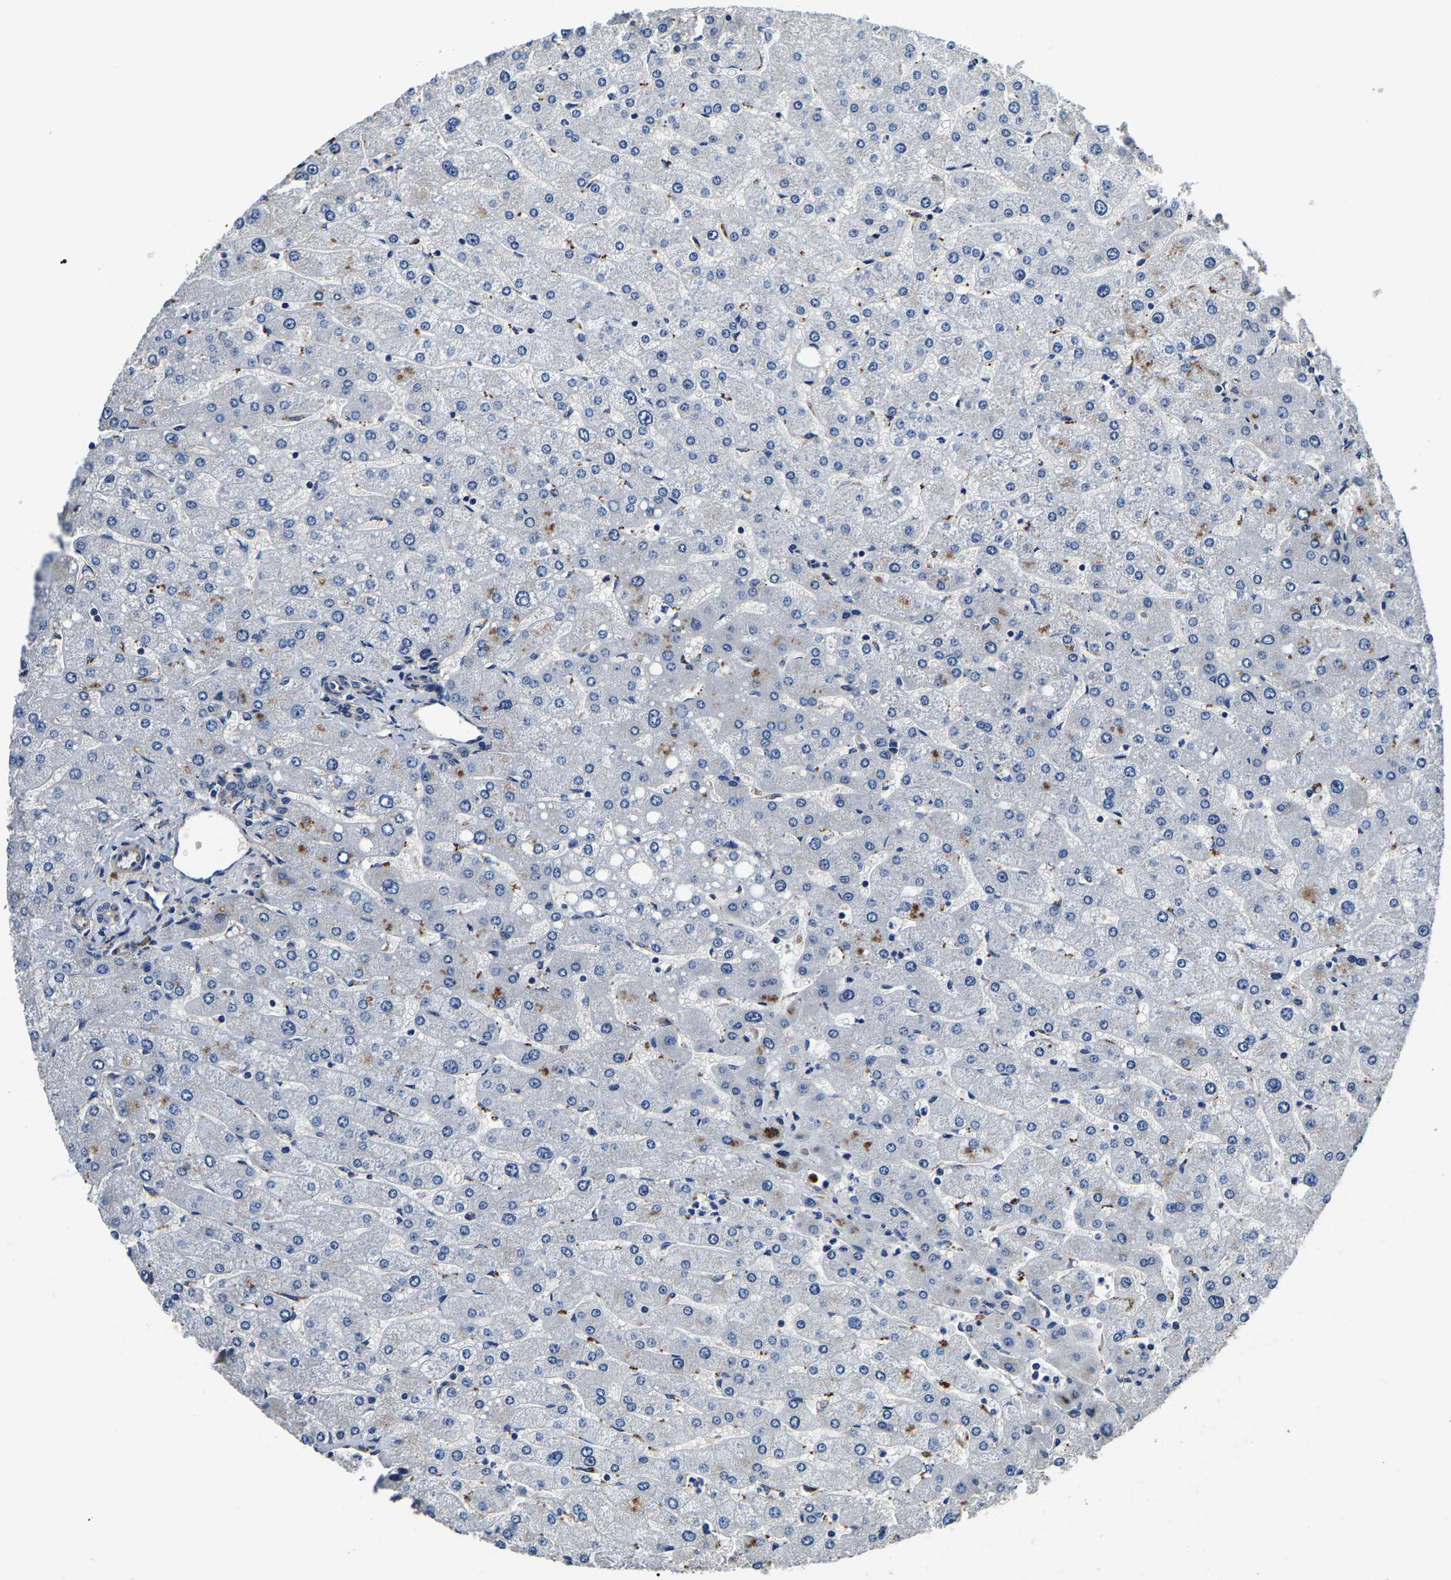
{"staining": {"intensity": "negative", "quantity": "none", "location": "none"}, "tissue": "liver", "cell_type": "Cholangiocytes", "image_type": "normal", "snomed": [{"axis": "morphology", "description": "Normal tissue, NOS"}, {"axis": "topography", "description": "Liver"}], "caption": "Cholangiocytes show no significant expression in benign liver. (IHC, brightfield microscopy, high magnification).", "gene": "SH3GLB1", "patient": {"sex": "male", "age": 55}}